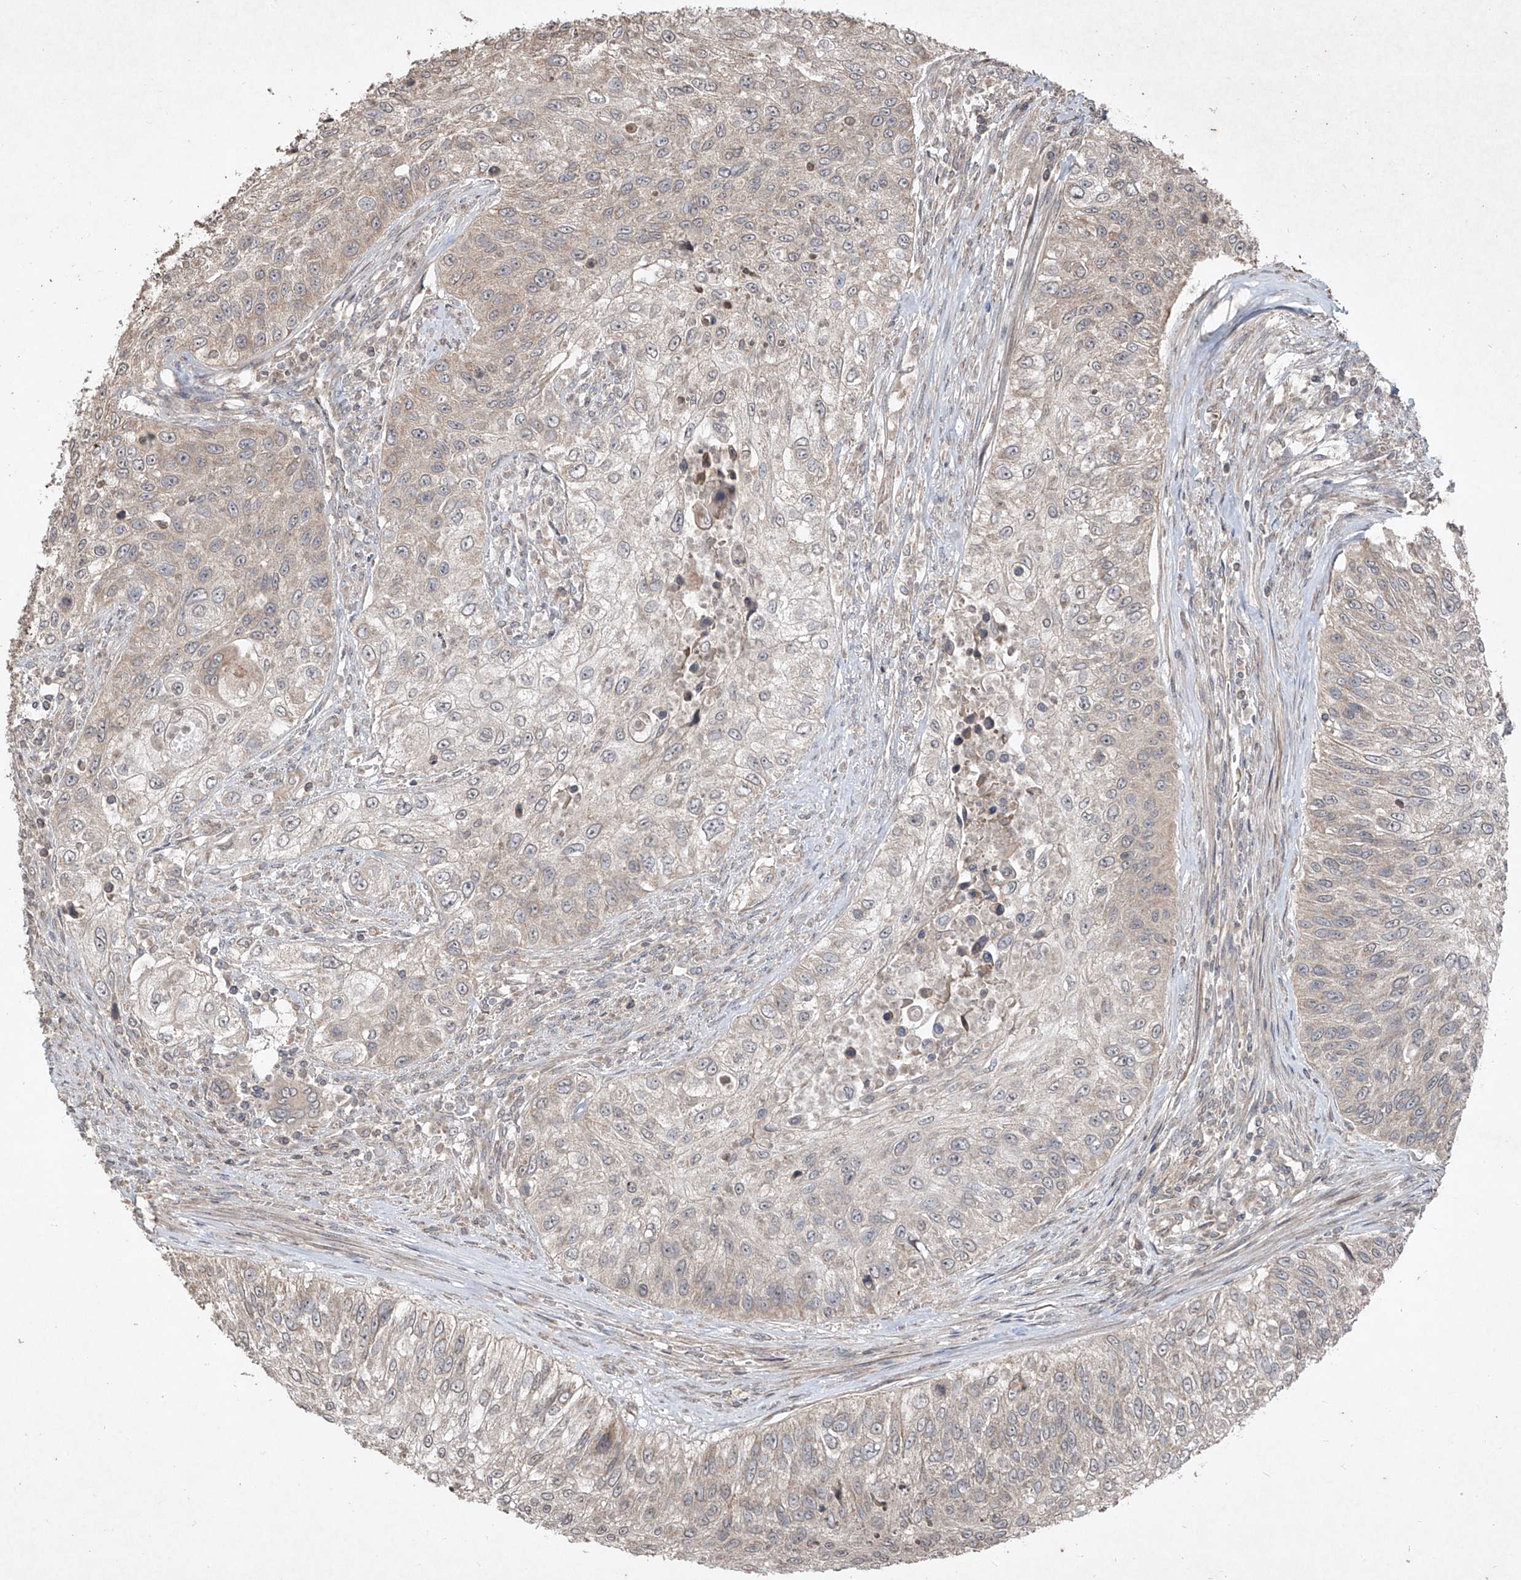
{"staining": {"intensity": "weak", "quantity": "25%-75%", "location": "cytoplasmic/membranous"}, "tissue": "urothelial cancer", "cell_type": "Tumor cells", "image_type": "cancer", "snomed": [{"axis": "morphology", "description": "Urothelial carcinoma, High grade"}, {"axis": "topography", "description": "Urinary bladder"}], "caption": "Protein expression analysis of human urothelial cancer reveals weak cytoplasmic/membranous staining in approximately 25%-75% of tumor cells.", "gene": "ABCD3", "patient": {"sex": "female", "age": 60}}